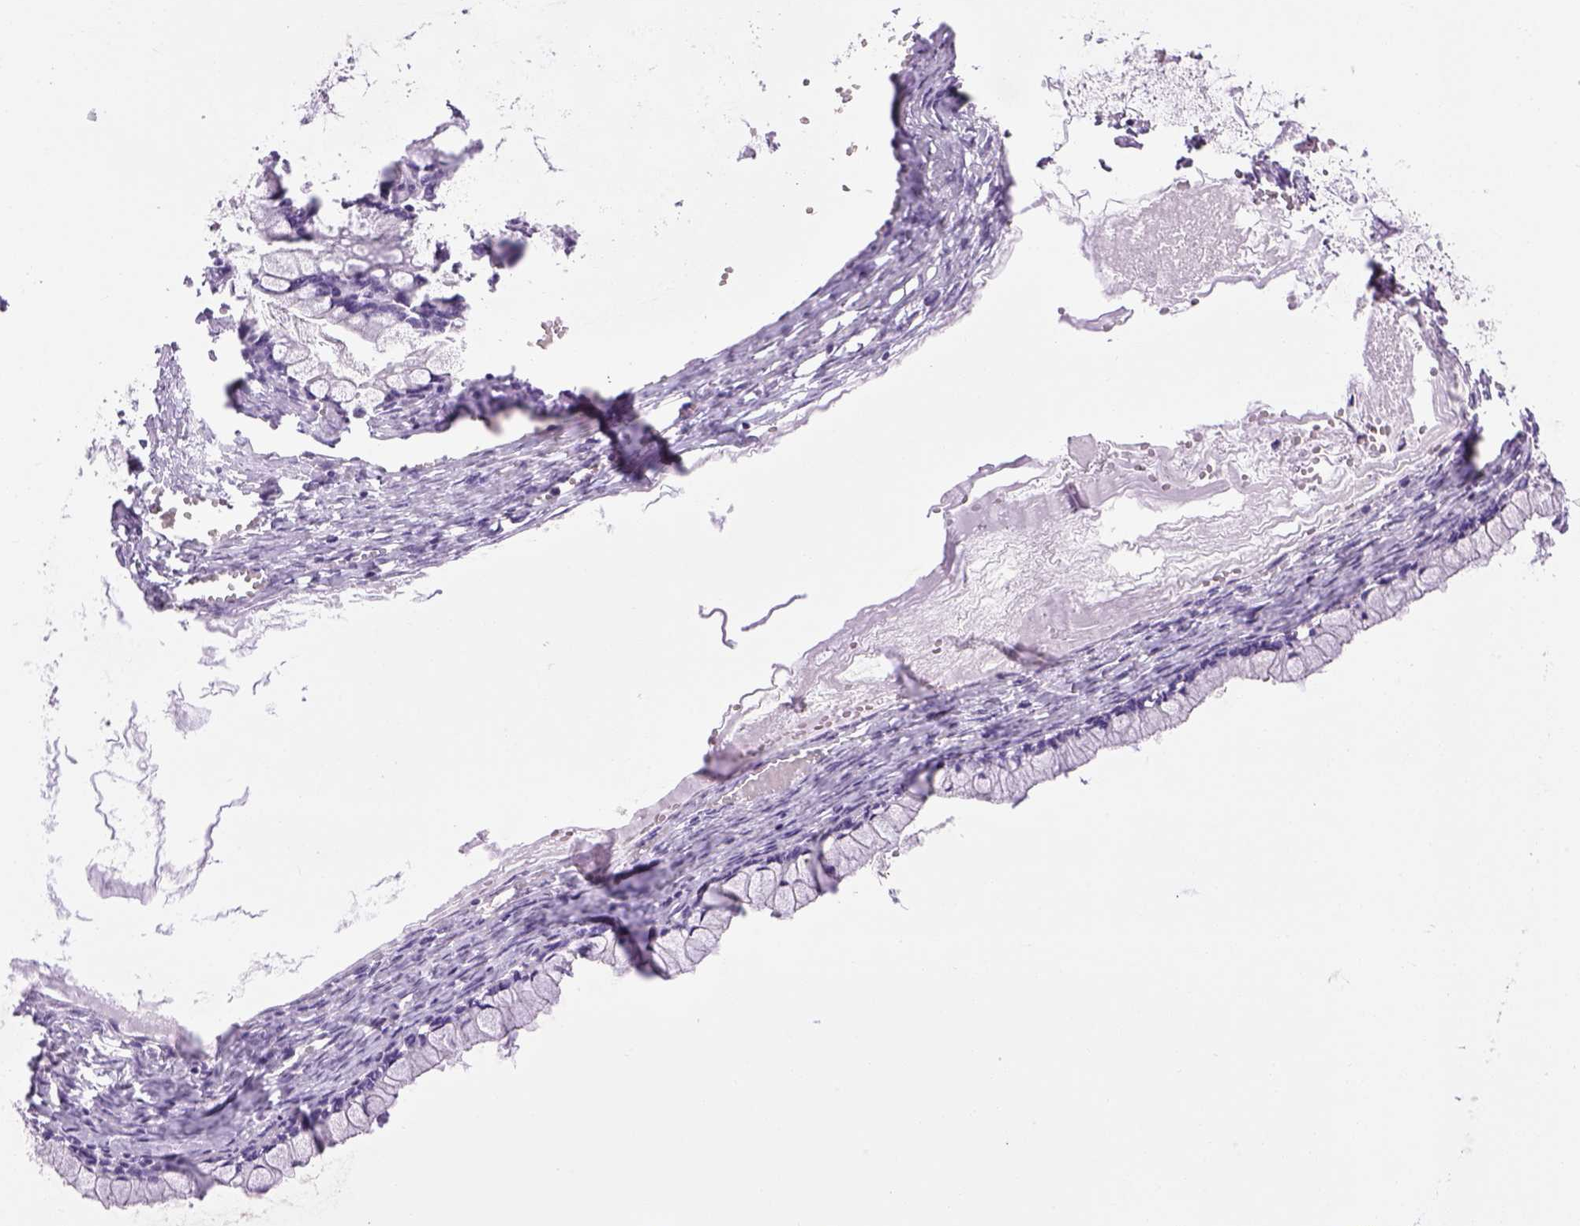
{"staining": {"intensity": "negative", "quantity": "none", "location": "none"}, "tissue": "ovarian cancer", "cell_type": "Tumor cells", "image_type": "cancer", "snomed": [{"axis": "morphology", "description": "Cystadenocarcinoma, mucinous, NOS"}, {"axis": "topography", "description": "Ovary"}], "caption": "High power microscopy photomicrograph of an IHC image of ovarian mucinous cystadenocarcinoma, revealing no significant positivity in tumor cells. (Brightfield microscopy of DAB immunohistochemistry (IHC) at high magnification).", "gene": "PRRT1", "patient": {"sex": "female", "age": 67}}